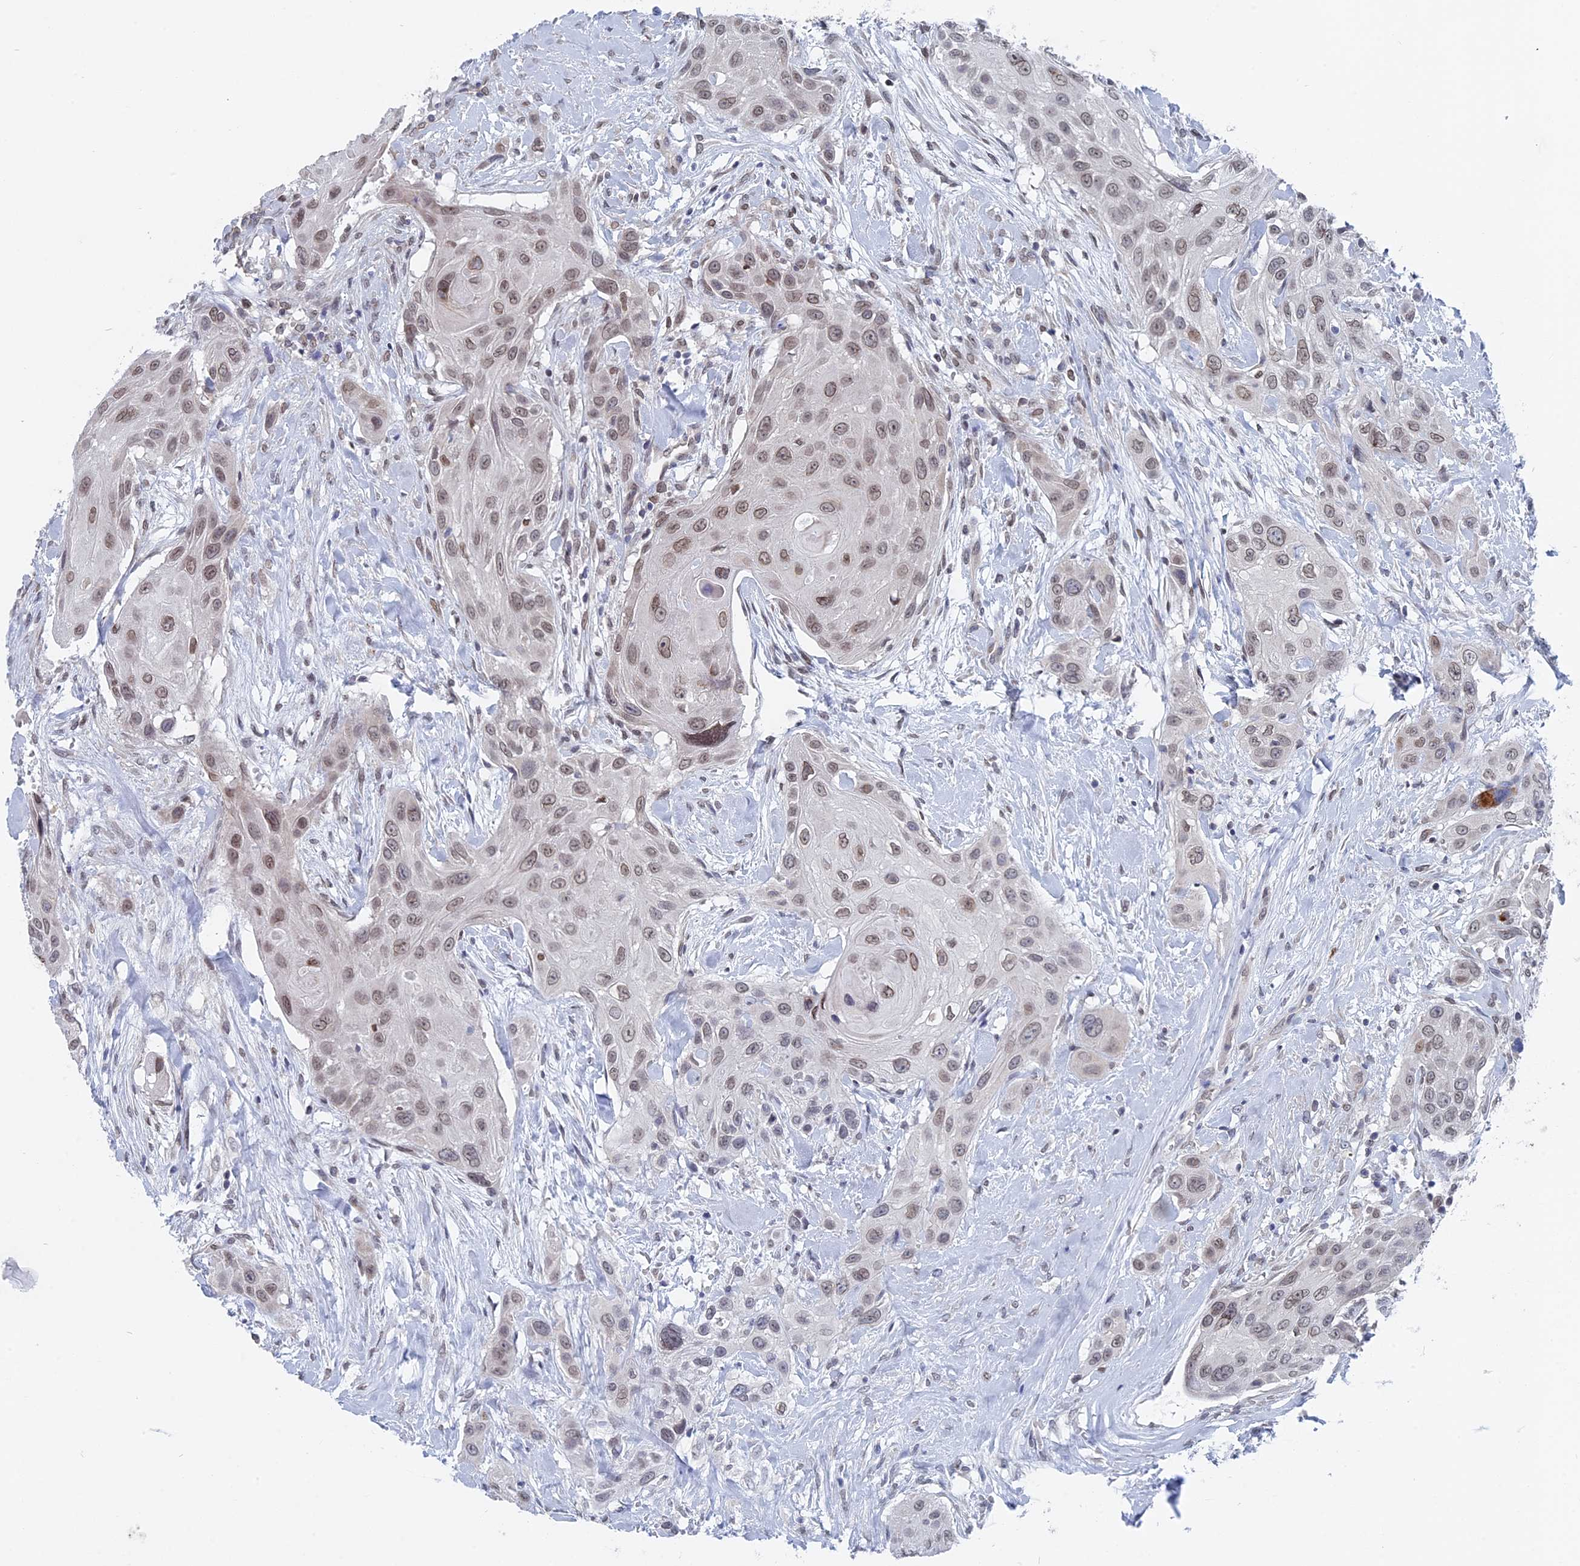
{"staining": {"intensity": "weak", "quantity": ">75%", "location": "nuclear"}, "tissue": "head and neck cancer", "cell_type": "Tumor cells", "image_type": "cancer", "snomed": [{"axis": "morphology", "description": "Squamous cell carcinoma, NOS"}, {"axis": "topography", "description": "Head-Neck"}], "caption": "Tumor cells demonstrate low levels of weak nuclear positivity in about >75% of cells in head and neck cancer.", "gene": "MTRF1", "patient": {"sex": "male", "age": 81}}